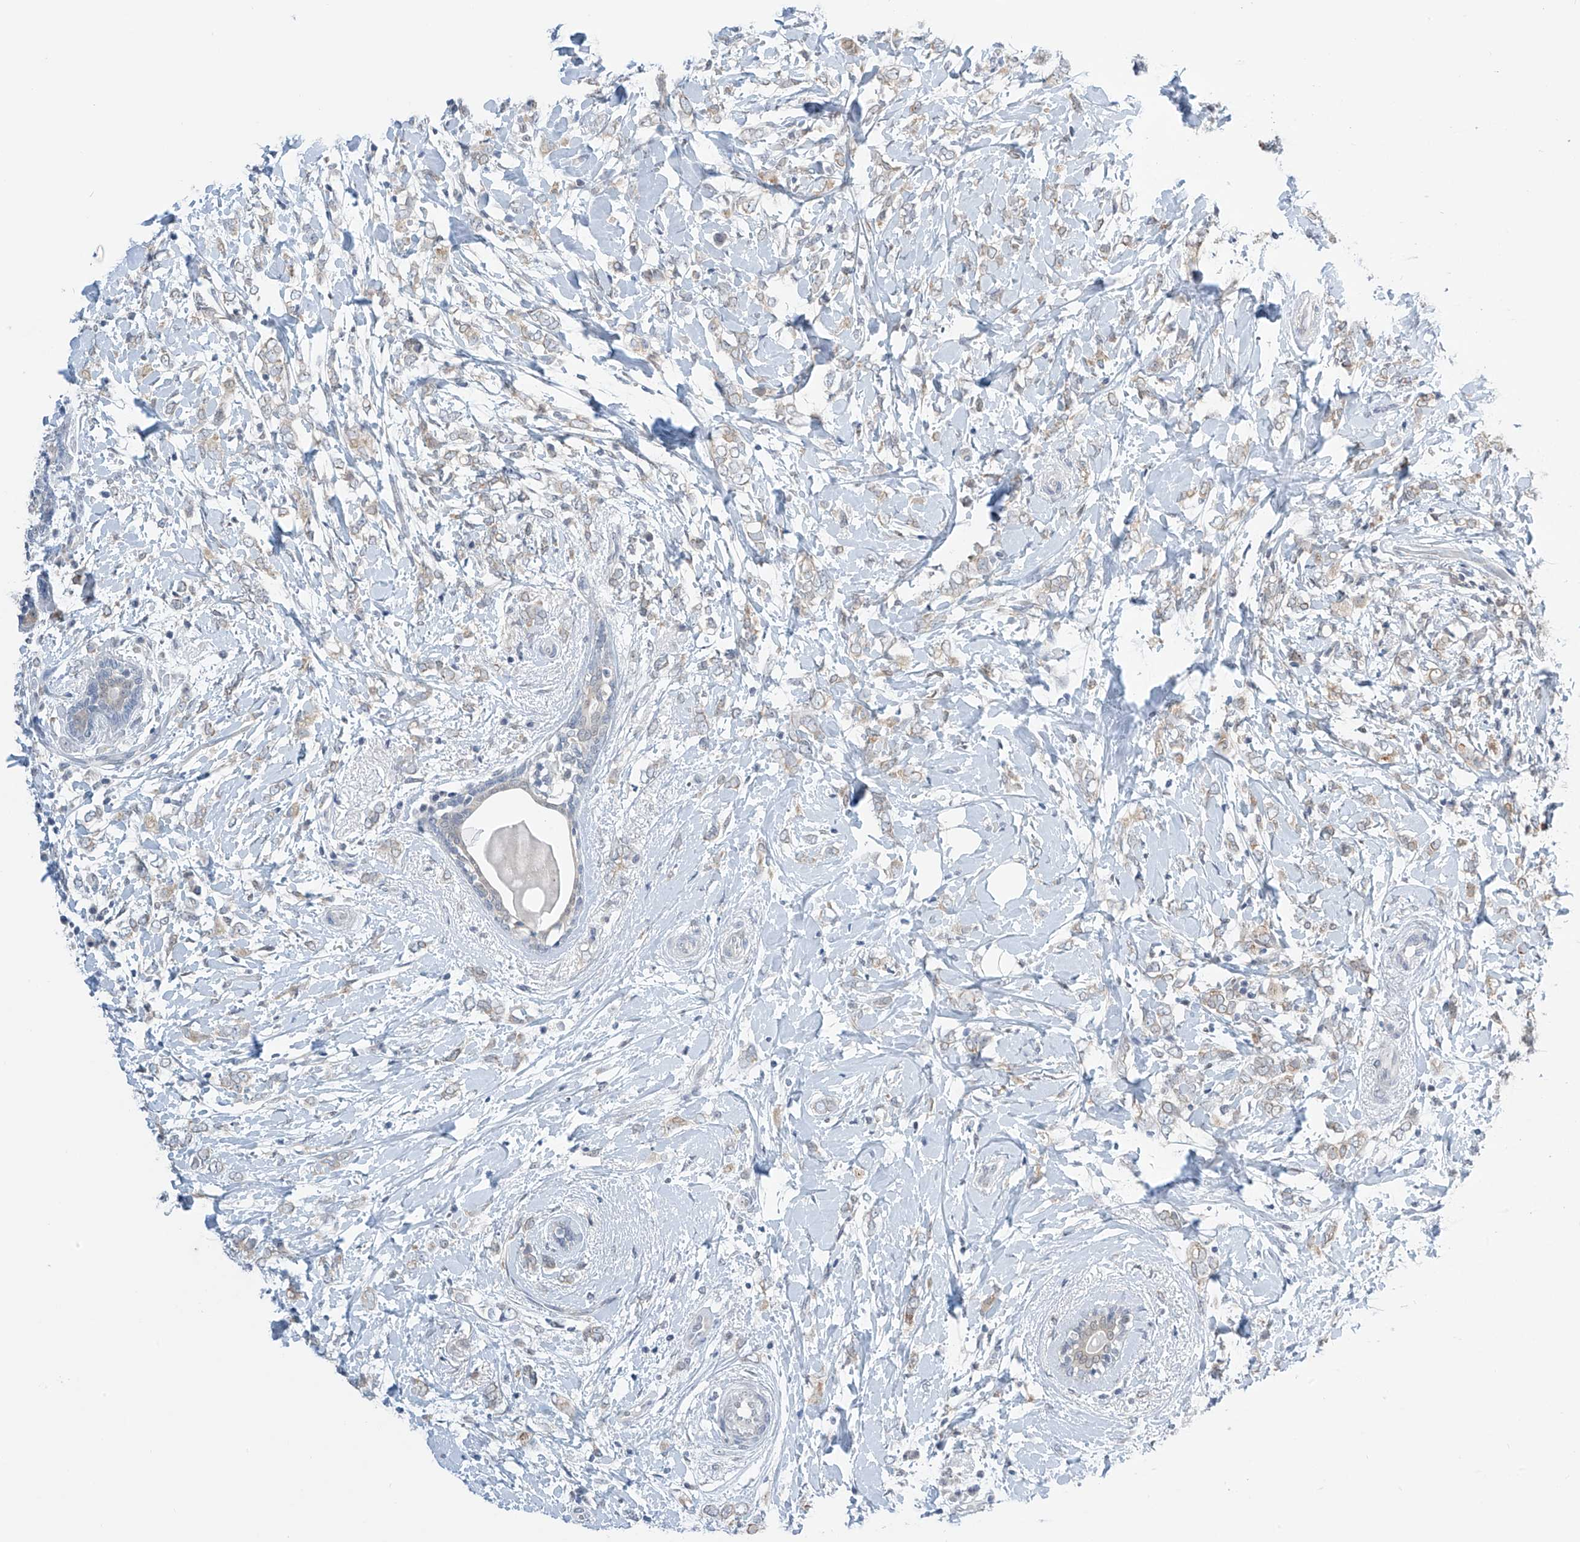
{"staining": {"intensity": "weak", "quantity": "<25%", "location": "cytoplasmic/membranous"}, "tissue": "breast cancer", "cell_type": "Tumor cells", "image_type": "cancer", "snomed": [{"axis": "morphology", "description": "Normal tissue, NOS"}, {"axis": "morphology", "description": "Lobular carcinoma"}, {"axis": "topography", "description": "Breast"}], "caption": "This is an immunohistochemistry photomicrograph of human breast lobular carcinoma. There is no expression in tumor cells.", "gene": "APLF", "patient": {"sex": "female", "age": 47}}